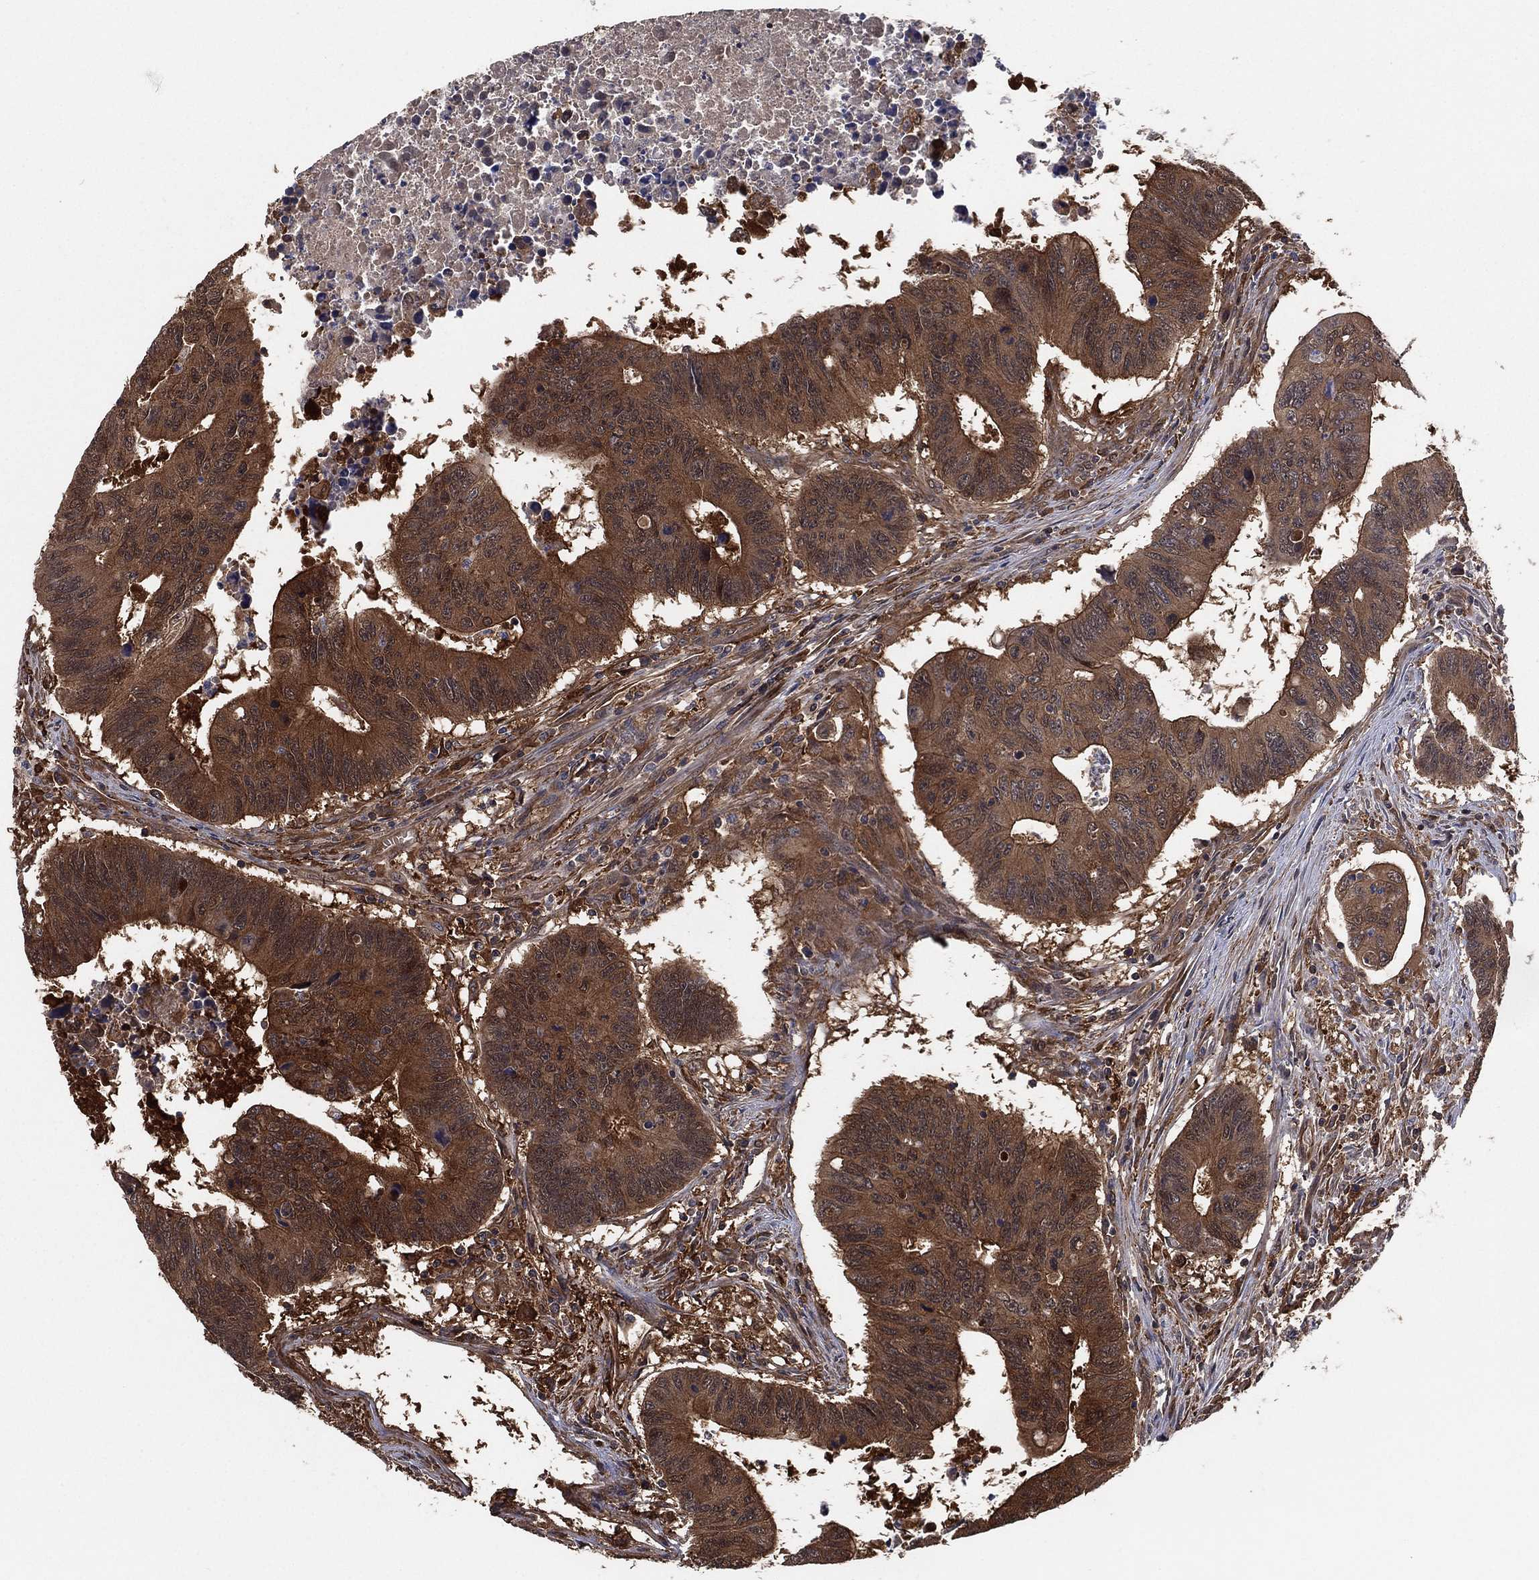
{"staining": {"intensity": "strong", "quantity": "25%-75%", "location": "cytoplasmic/membranous"}, "tissue": "colorectal cancer", "cell_type": "Tumor cells", "image_type": "cancer", "snomed": [{"axis": "morphology", "description": "Adenocarcinoma, NOS"}, {"axis": "topography", "description": "Rectum"}], "caption": "A brown stain shows strong cytoplasmic/membranous staining of a protein in human colorectal adenocarcinoma tumor cells. (DAB IHC, brown staining for protein, blue staining for nuclei).", "gene": "PSMG4", "patient": {"sex": "female", "age": 85}}